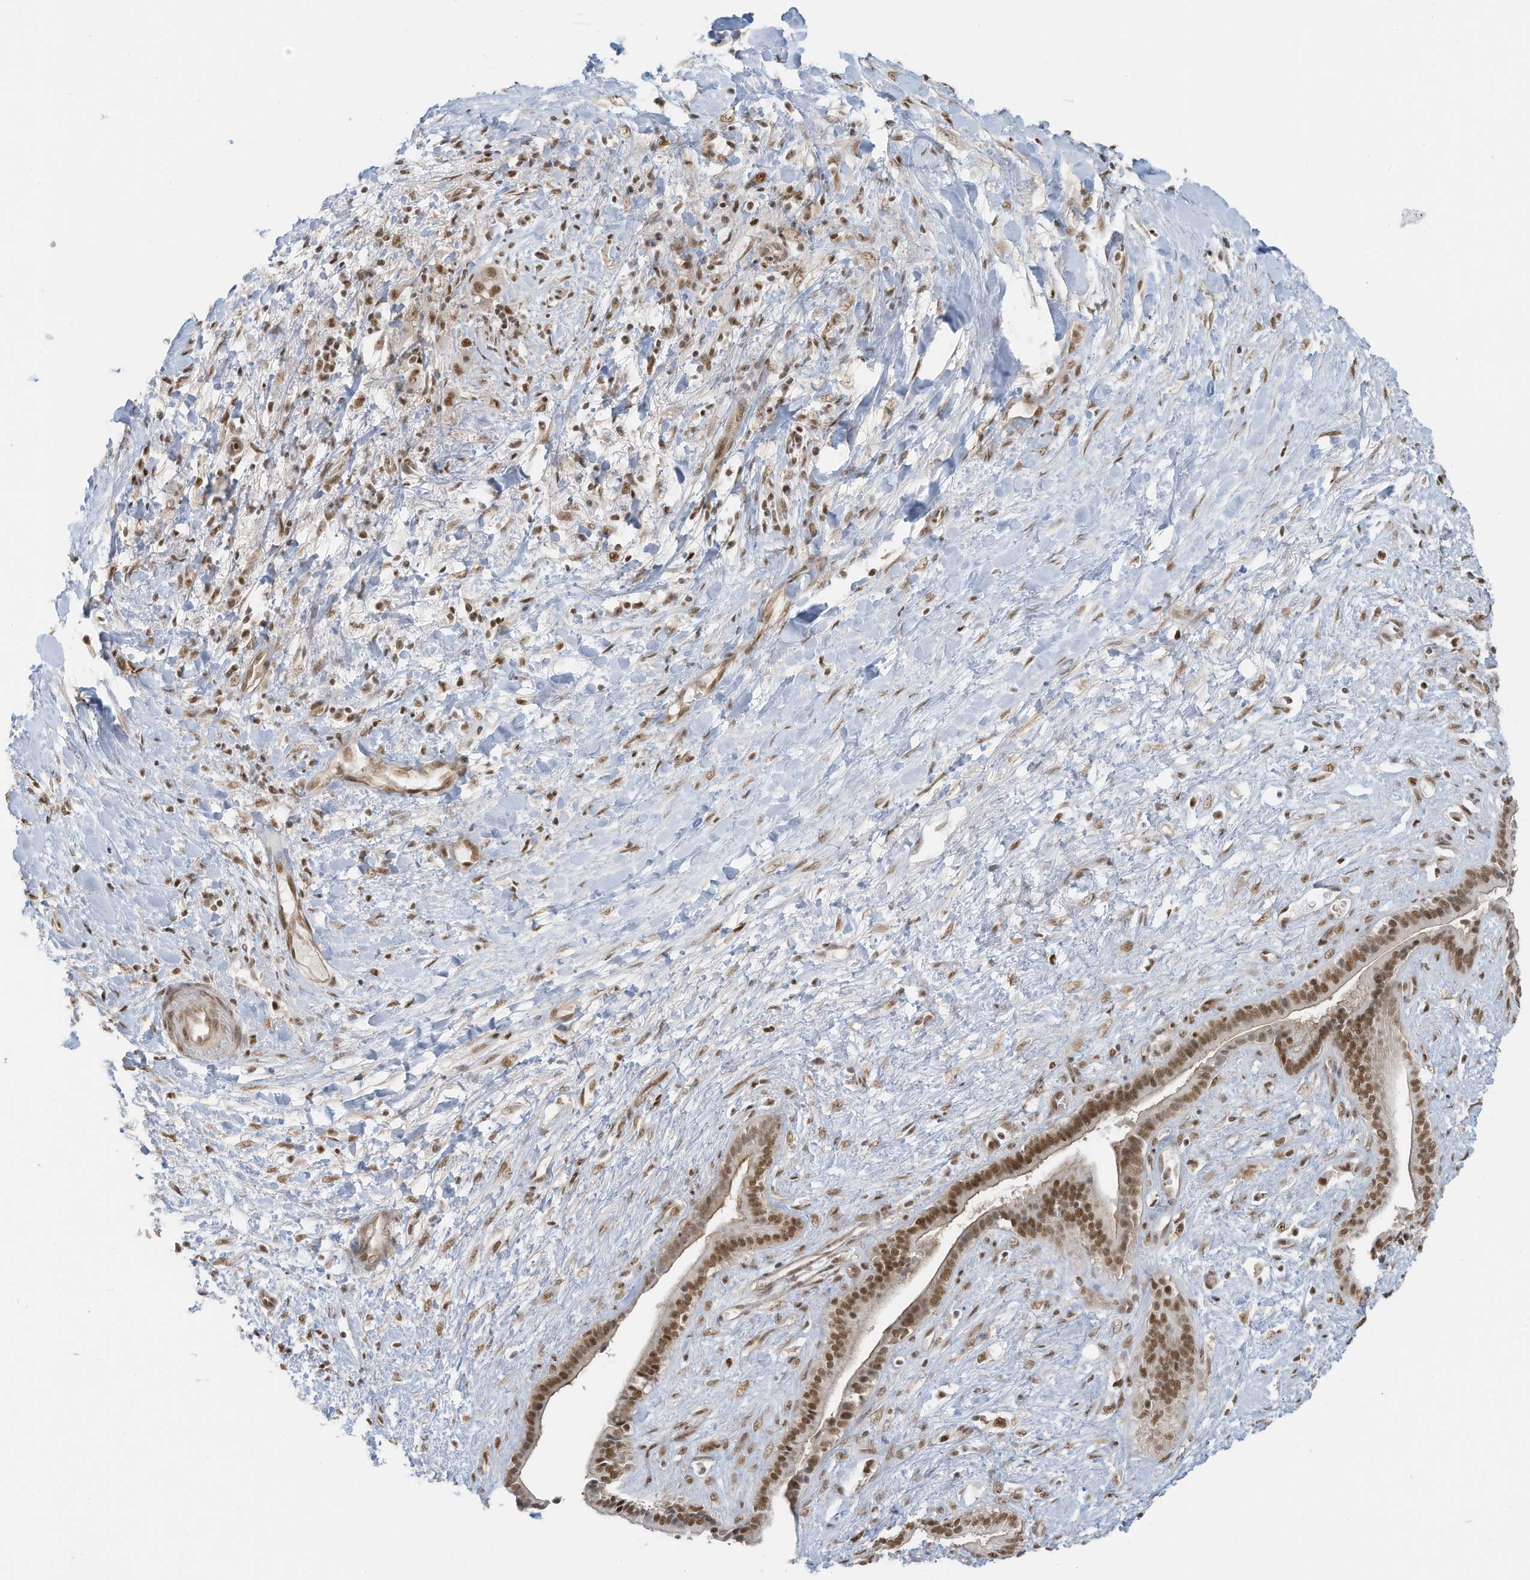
{"staining": {"intensity": "moderate", "quantity": ">75%", "location": "nuclear"}, "tissue": "liver cancer", "cell_type": "Tumor cells", "image_type": "cancer", "snomed": [{"axis": "morphology", "description": "Cholangiocarcinoma"}, {"axis": "topography", "description": "Liver"}], "caption": "Immunohistochemical staining of human liver cancer (cholangiocarcinoma) exhibits medium levels of moderate nuclear protein staining in approximately >75% of tumor cells. (DAB IHC with brightfield microscopy, high magnification).", "gene": "DBR1", "patient": {"sex": "female", "age": 52}}